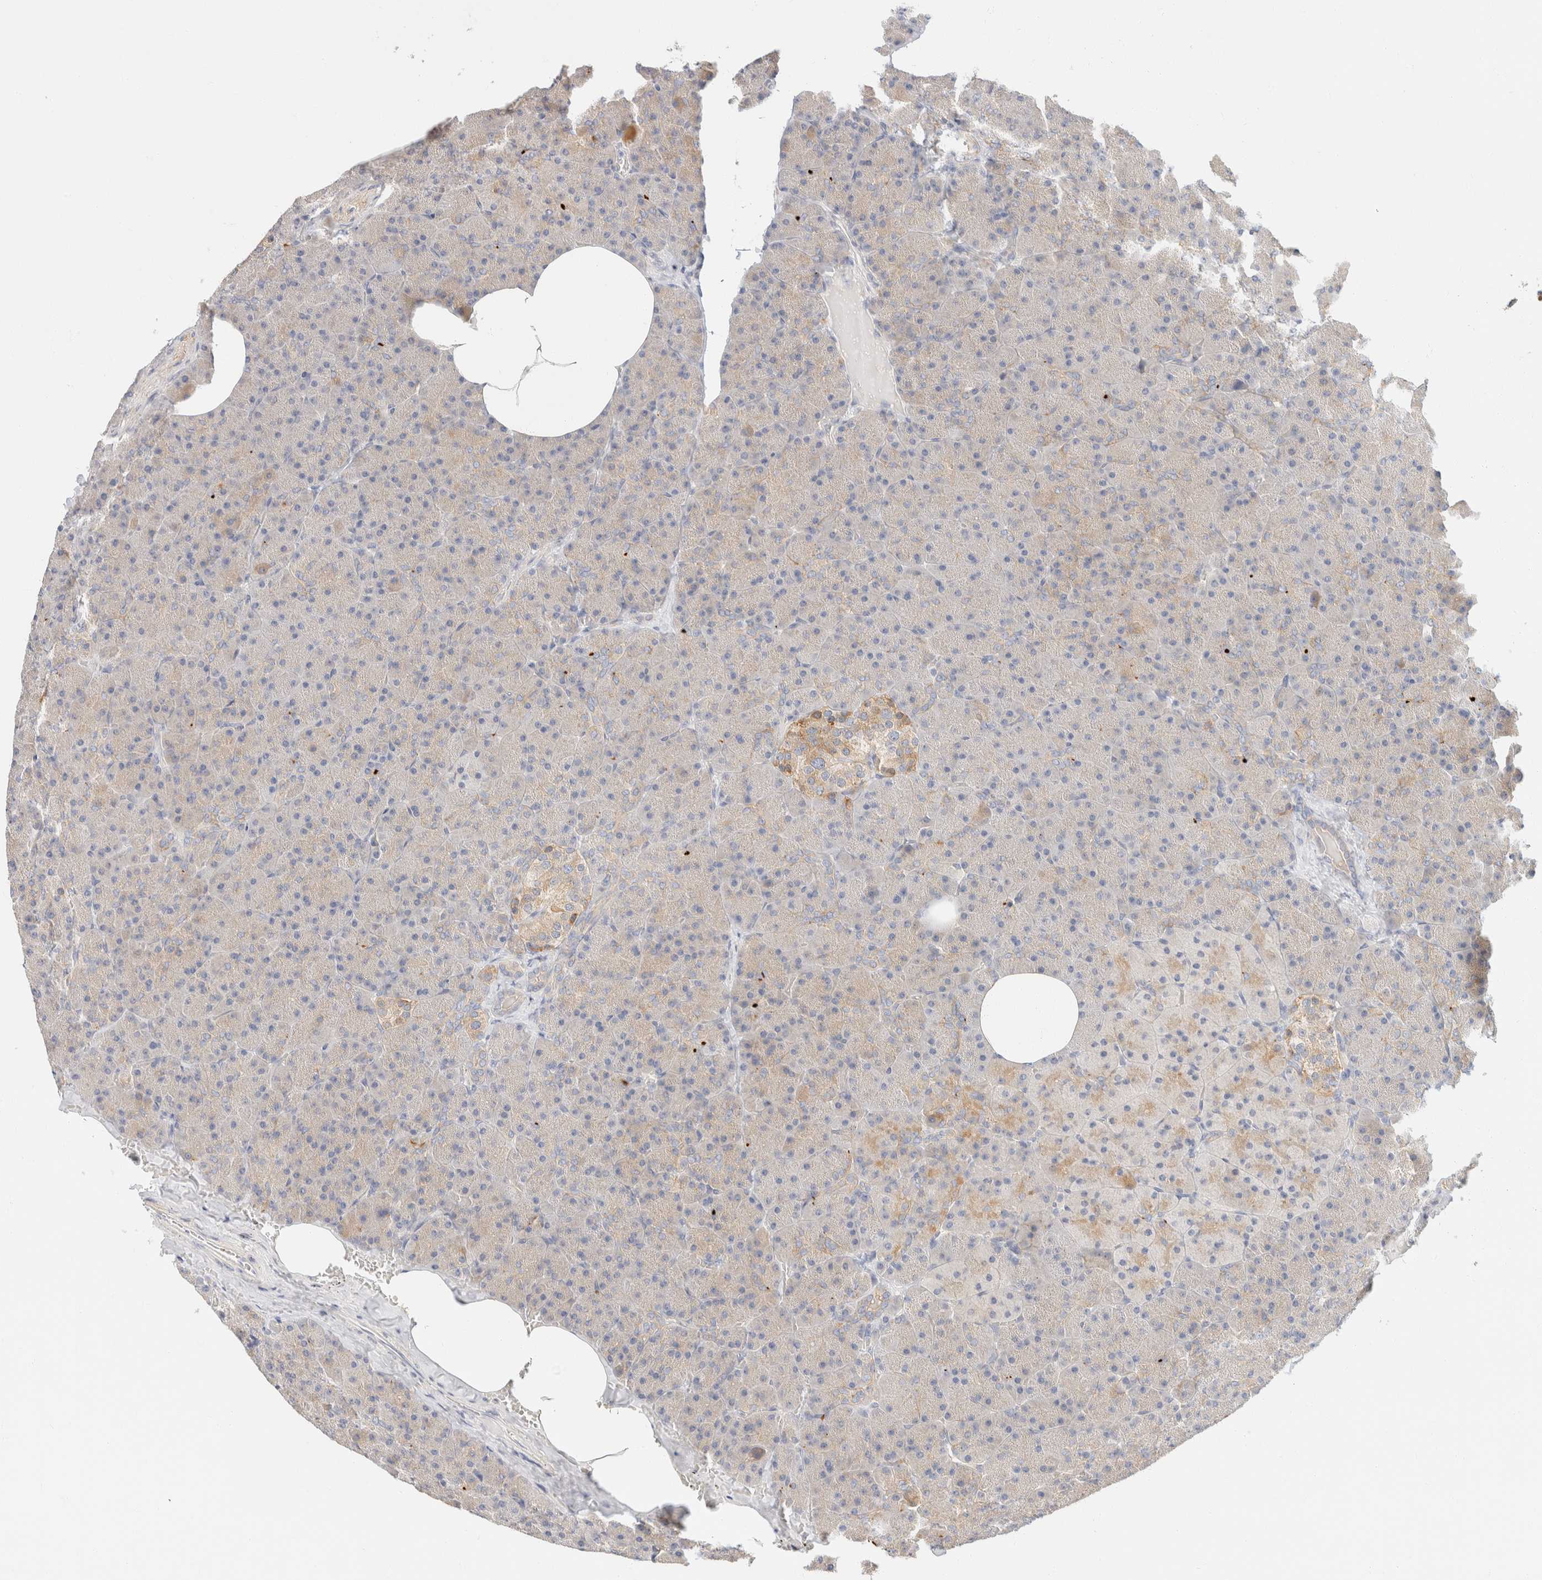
{"staining": {"intensity": "weak", "quantity": "<25%", "location": "cytoplasmic/membranous"}, "tissue": "pancreas", "cell_type": "Exocrine glandular cells", "image_type": "normal", "snomed": [{"axis": "morphology", "description": "Normal tissue, NOS"}, {"axis": "topography", "description": "Pancreas"}], "caption": "Exocrine glandular cells show no significant staining in unremarkable pancreas.", "gene": "SH3GLB2", "patient": {"sex": "female", "age": 35}}